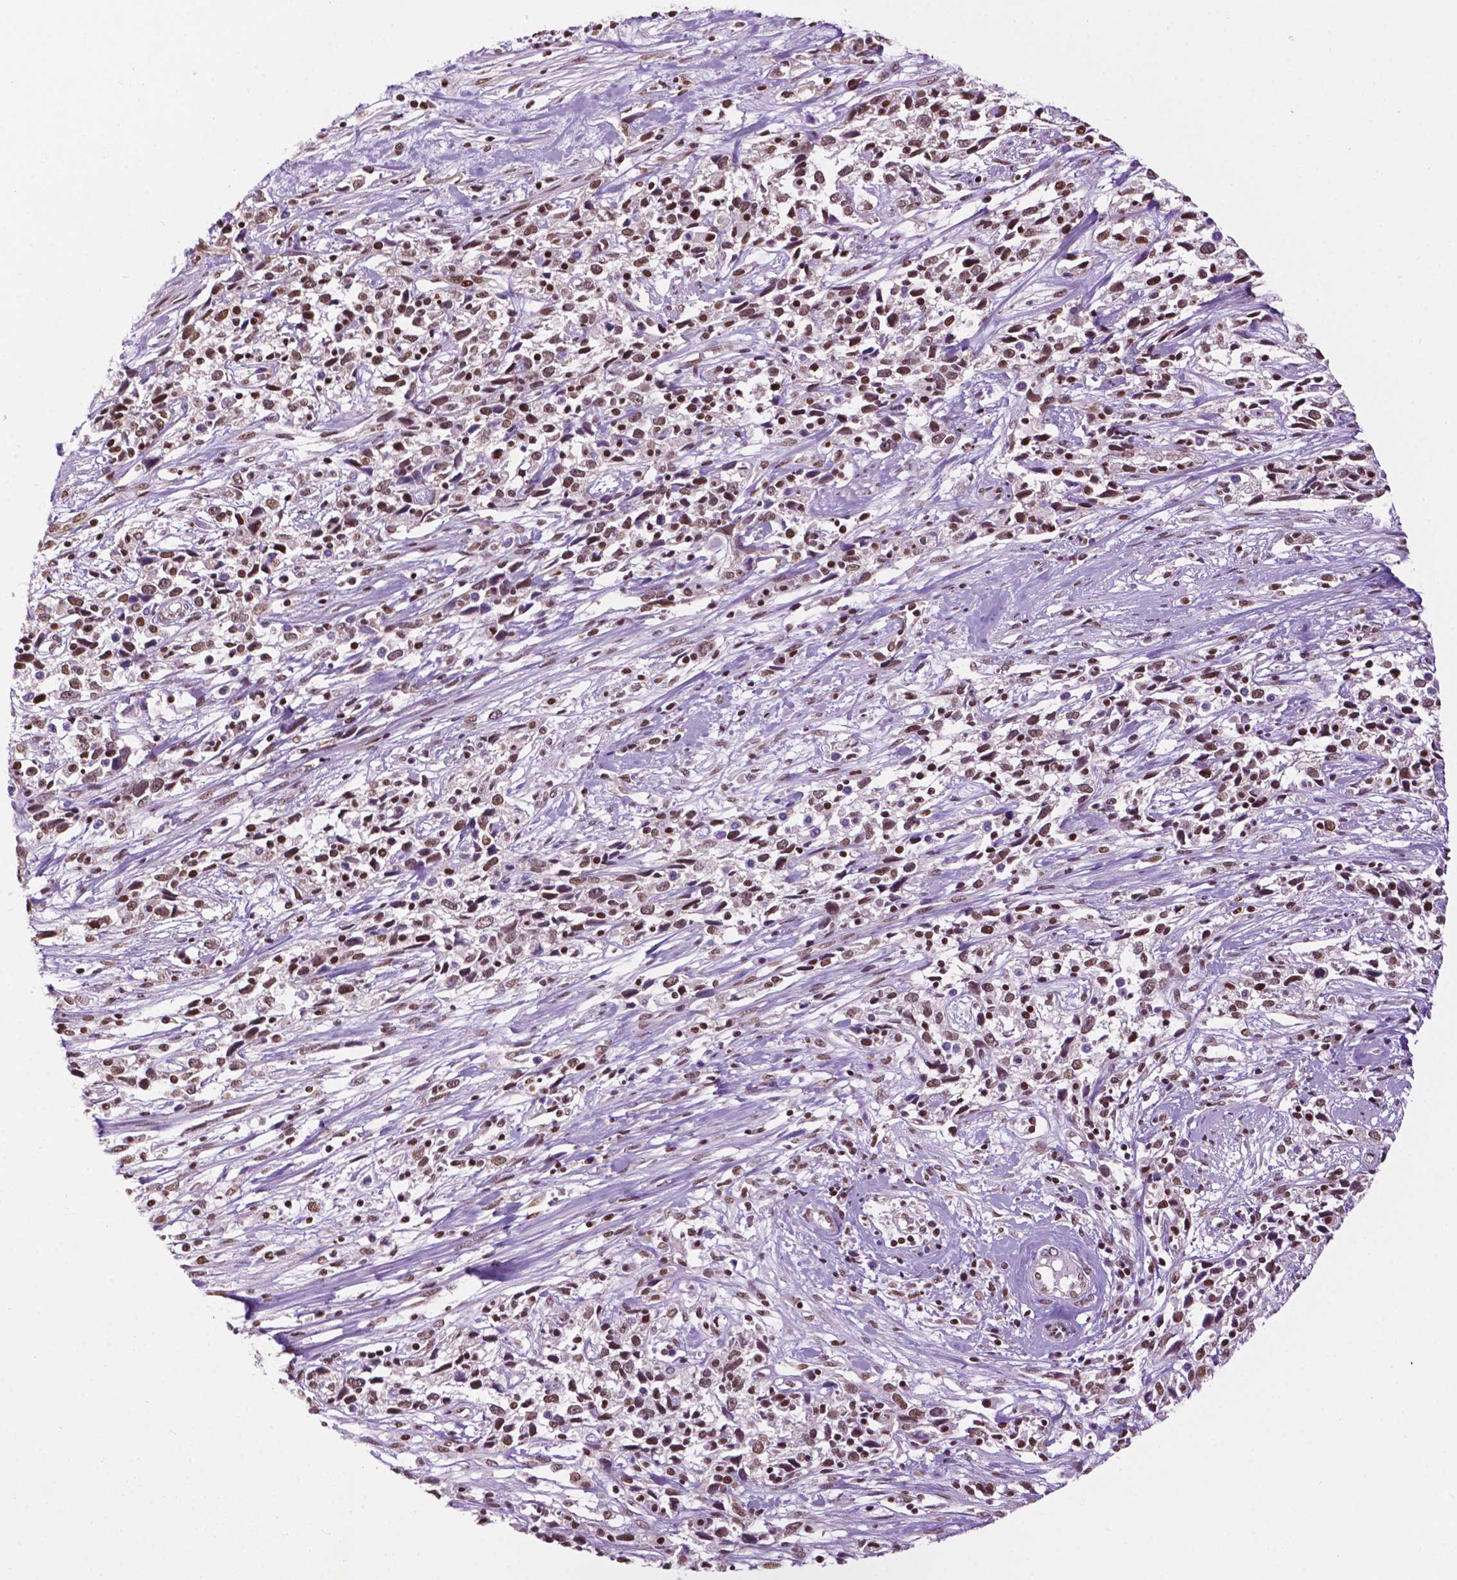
{"staining": {"intensity": "moderate", "quantity": ">75%", "location": "nuclear"}, "tissue": "cervical cancer", "cell_type": "Tumor cells", "image_type": "cancer", "snomed": [{"axis": "morphology", "description": "Adenocarcinoma, NOS"}, {"axis": "topography", "description": "Cervix"}], "caption": "Moderate nuclear protein expression is identified in about >75% of tumor cells in cervical adenocarcinoma. (DAB (3,3'-diaminobenzidine) = brown stain, brightfield microscopy at high magnification).", "gene": "COL23A1", "patient": {"sex": "female", "age": 40}}